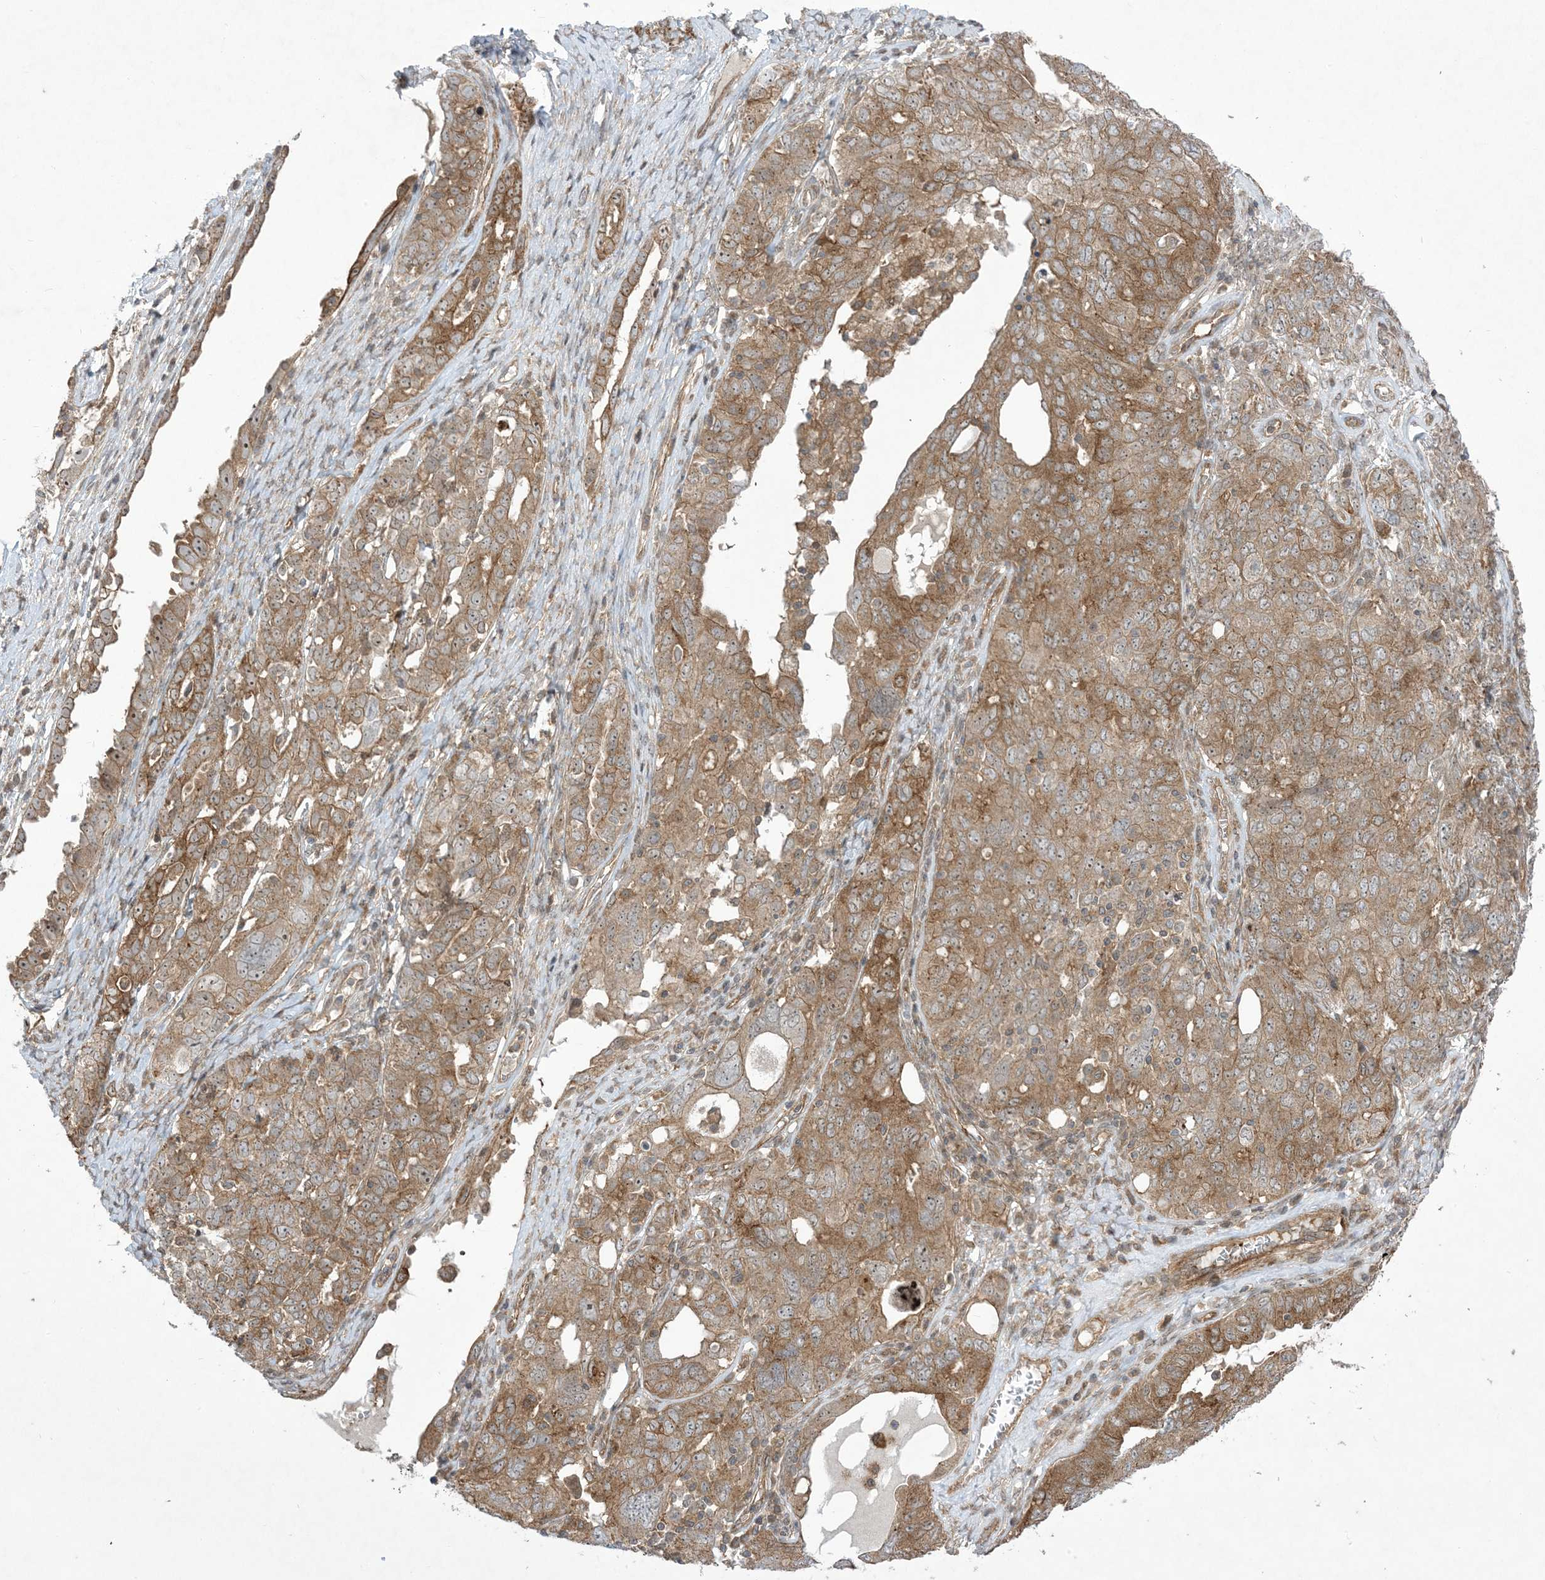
{"staining": {"intensity": "moderate", "quantity": ">75%", "location": "cytoplasmic/membranous,nuclear"}, "tissue": "ovarian cancer", "cell_type": "Tumor cells", "image_type": "cancer", "snomed": [{"axis": "morphology", "description": "Carcinoma, endometroid"}, {"axis": "topography", "description": "Ovary"}], "caption": "Brown immunohistochemical staining in ovarian cancer displays moderate cytoplasmic/membranous and nuclear staining in approximately >75% of tumor cells.", "gene": "SOGA3", "patient": {"sex": "female", "age": 62}}